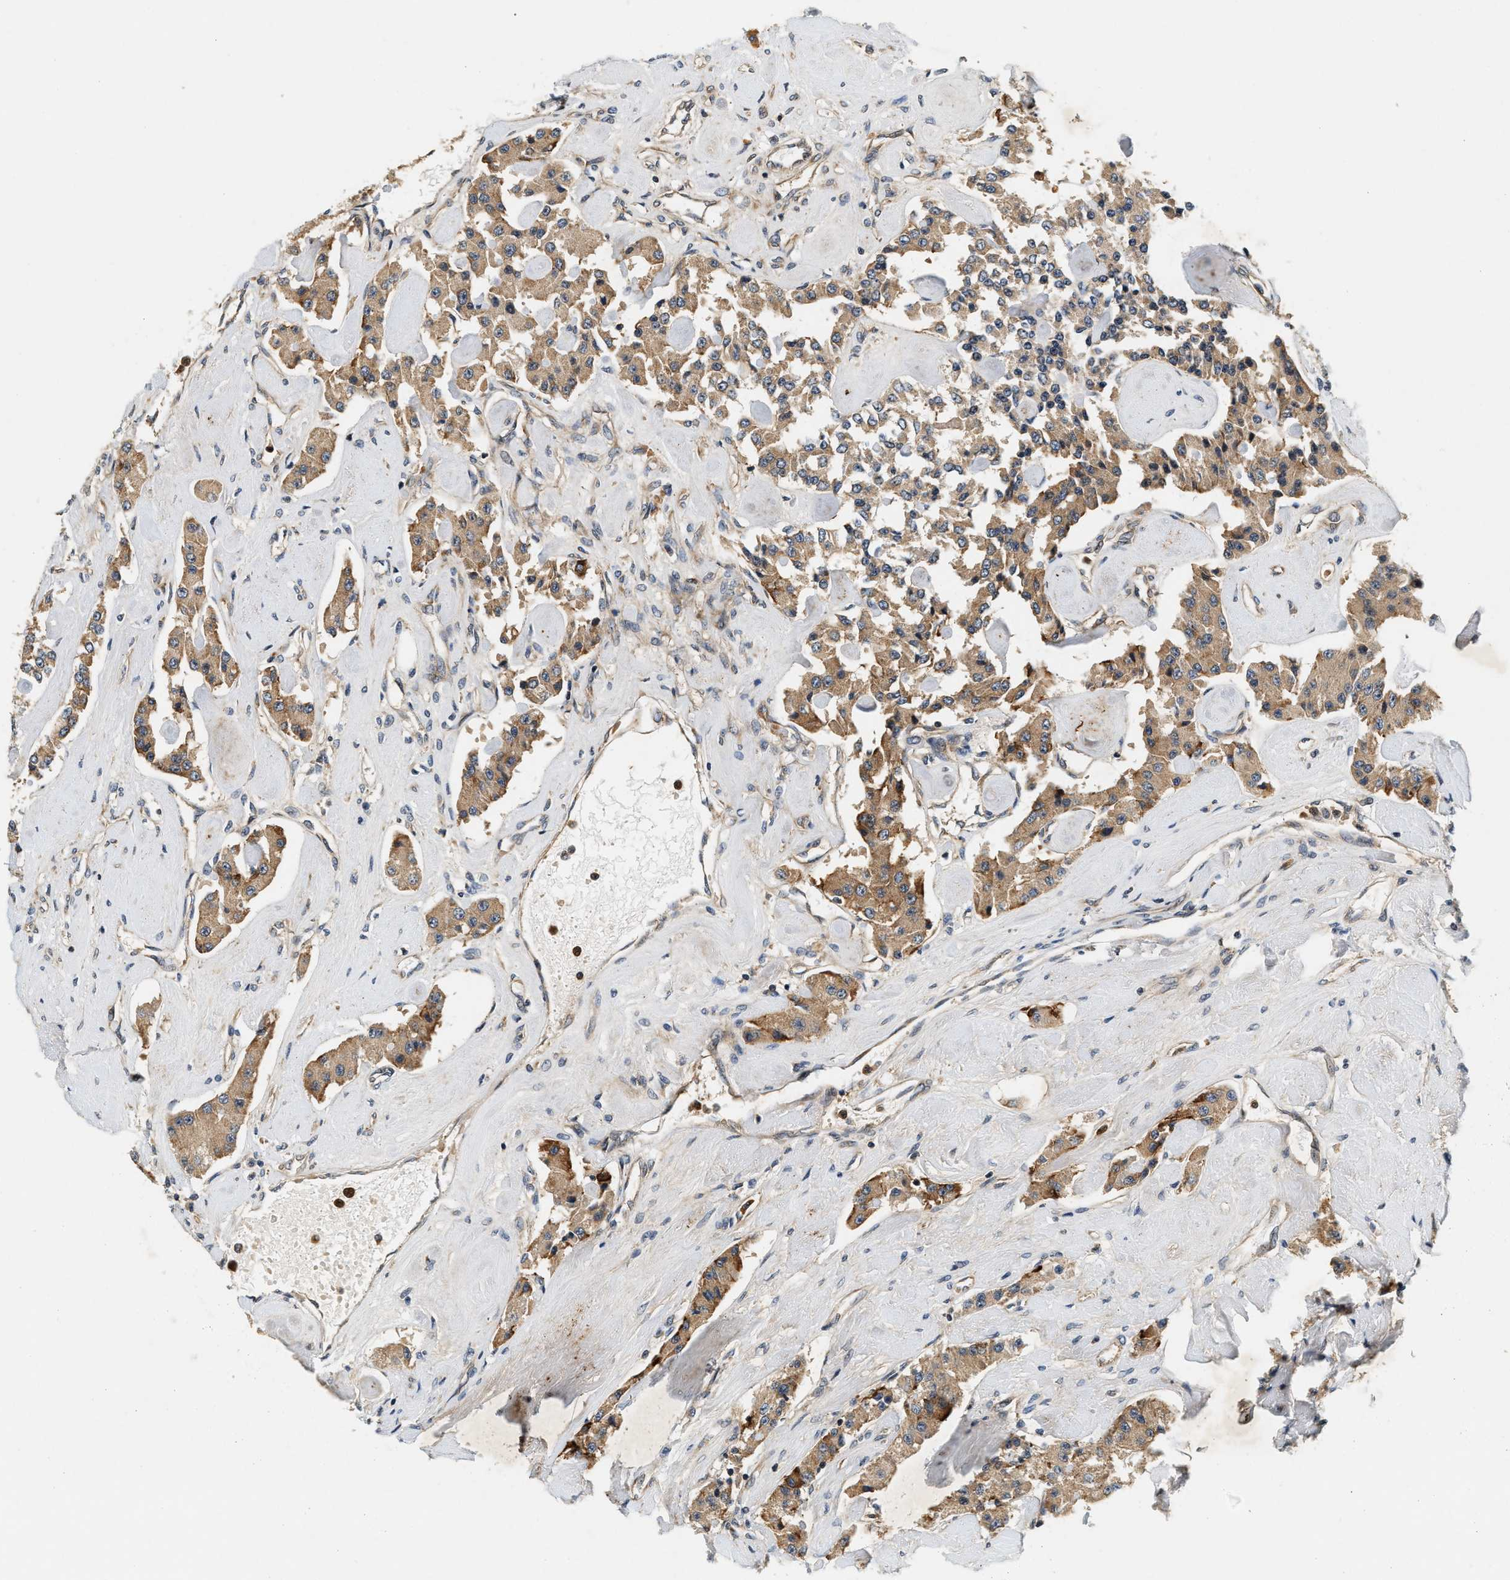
{"staining": {"intensity": "moderate", "quantity": ">75%", "location": "cytoplasmic/membranous"}, "tissue": "carcinoid", "cell_type": "Tumor cells", "image_type": "cancer", "snomed": [{"axis": "morphology", "description": "Carcinoid, malignant, NOS"}, {"axis": "topography", "description": "Pancreas"}], "caption": "A photomicrograph showing moderate cytoplasmic/membranous expression in approximately >75% of tumor cells in carcinoid (malignant), as visualized by brown immunohistochemical staining.", "gene": "SAMD9", "patient": {"sex": "male", "age": 41}}